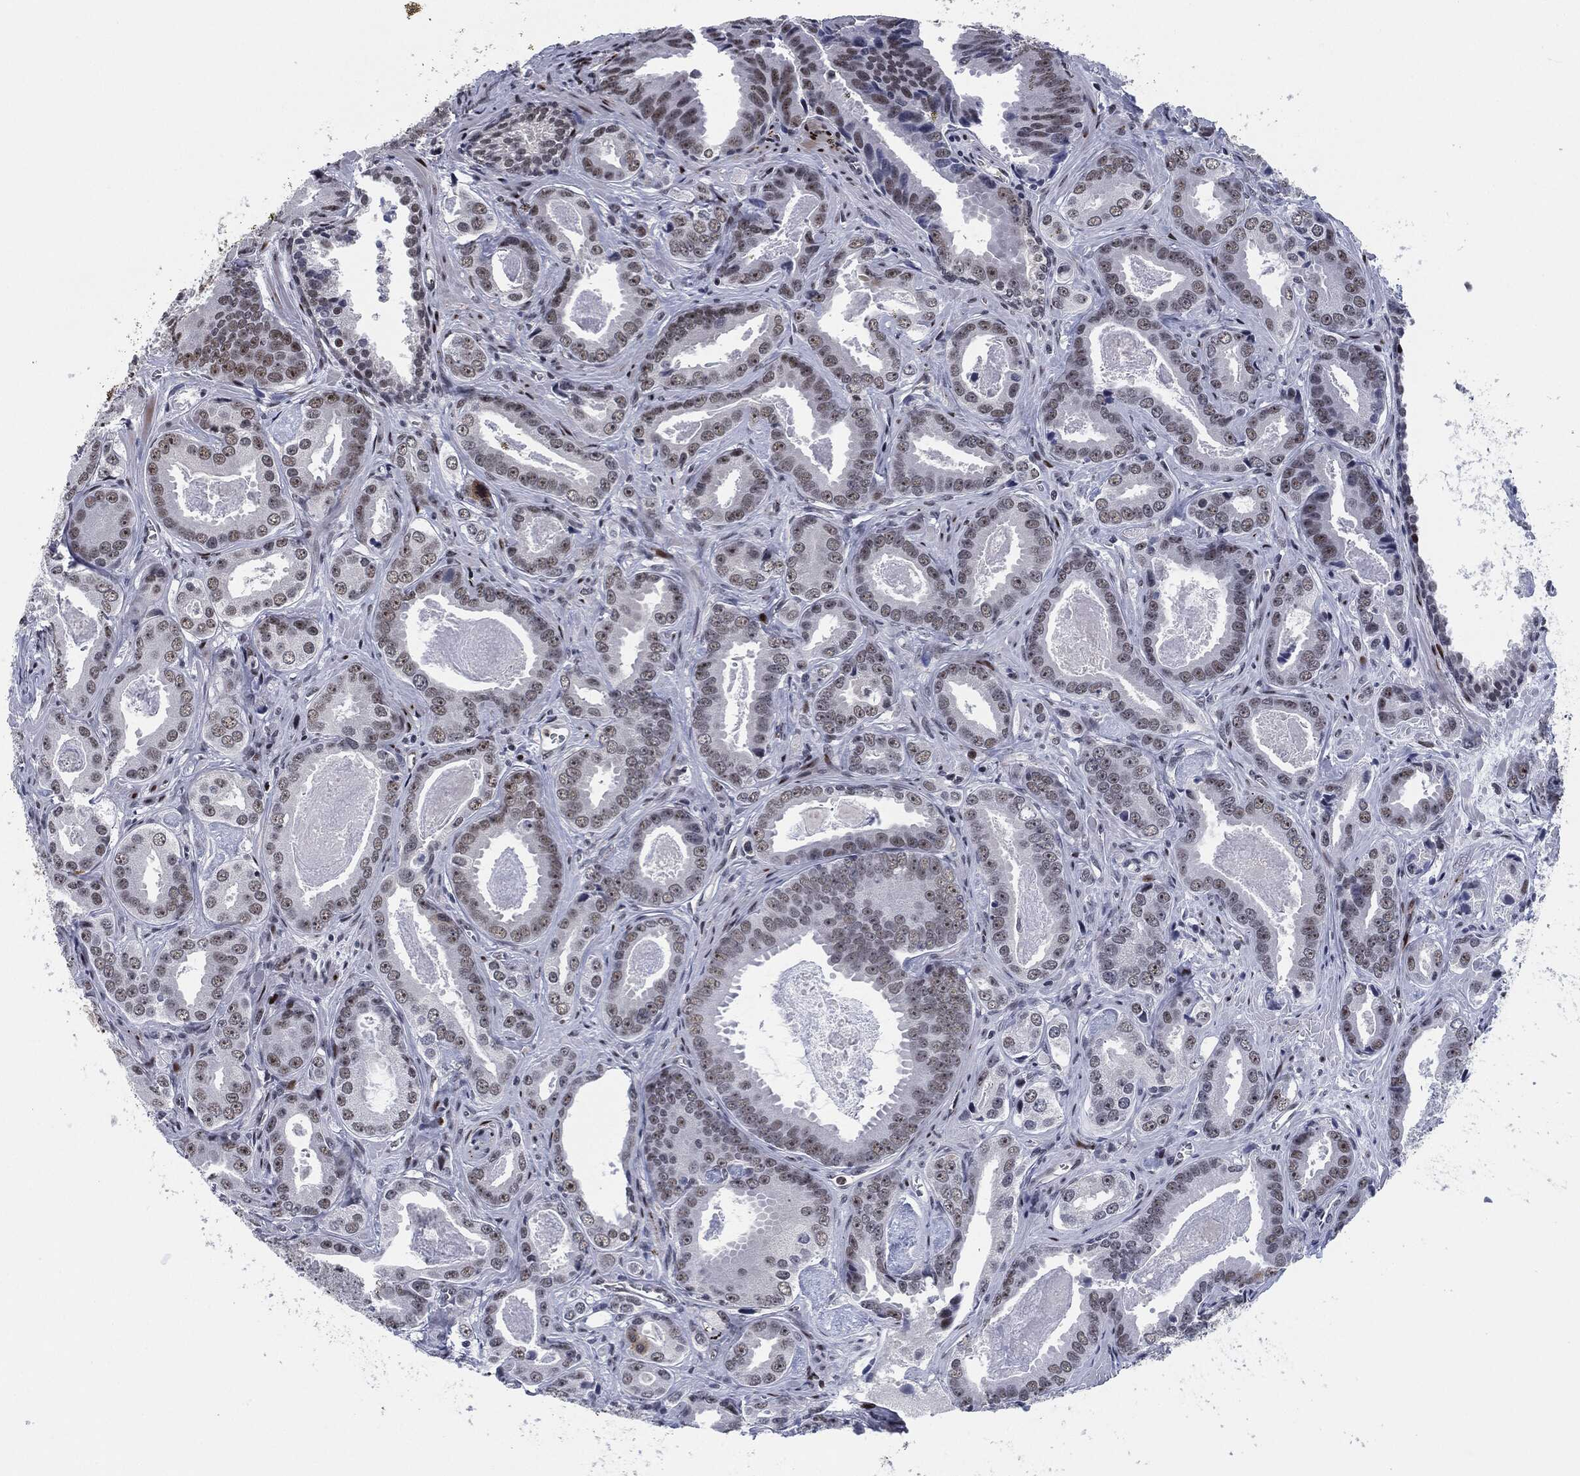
{"staining": {"intensity": "moderate", "quantity": "<25%", "location": "nuclear"}, "tissue": "prostate cancer", "cell_type": "Tumor cells", "image_type": "cancer", "snomed": [{"axis": "morphology", "description": "Adenocarcinoma, NOS"}, {"axis": "topography", "description": "Prostate"}], "caption": "There is low levels of moderate nuclear positivity in tumor cells of adenocarcinoma (prostate), as demonstrated by immunohistochemical staining (brown color).", "gene": "AKT2", "patient": {"sex": "male", "age": 61}}